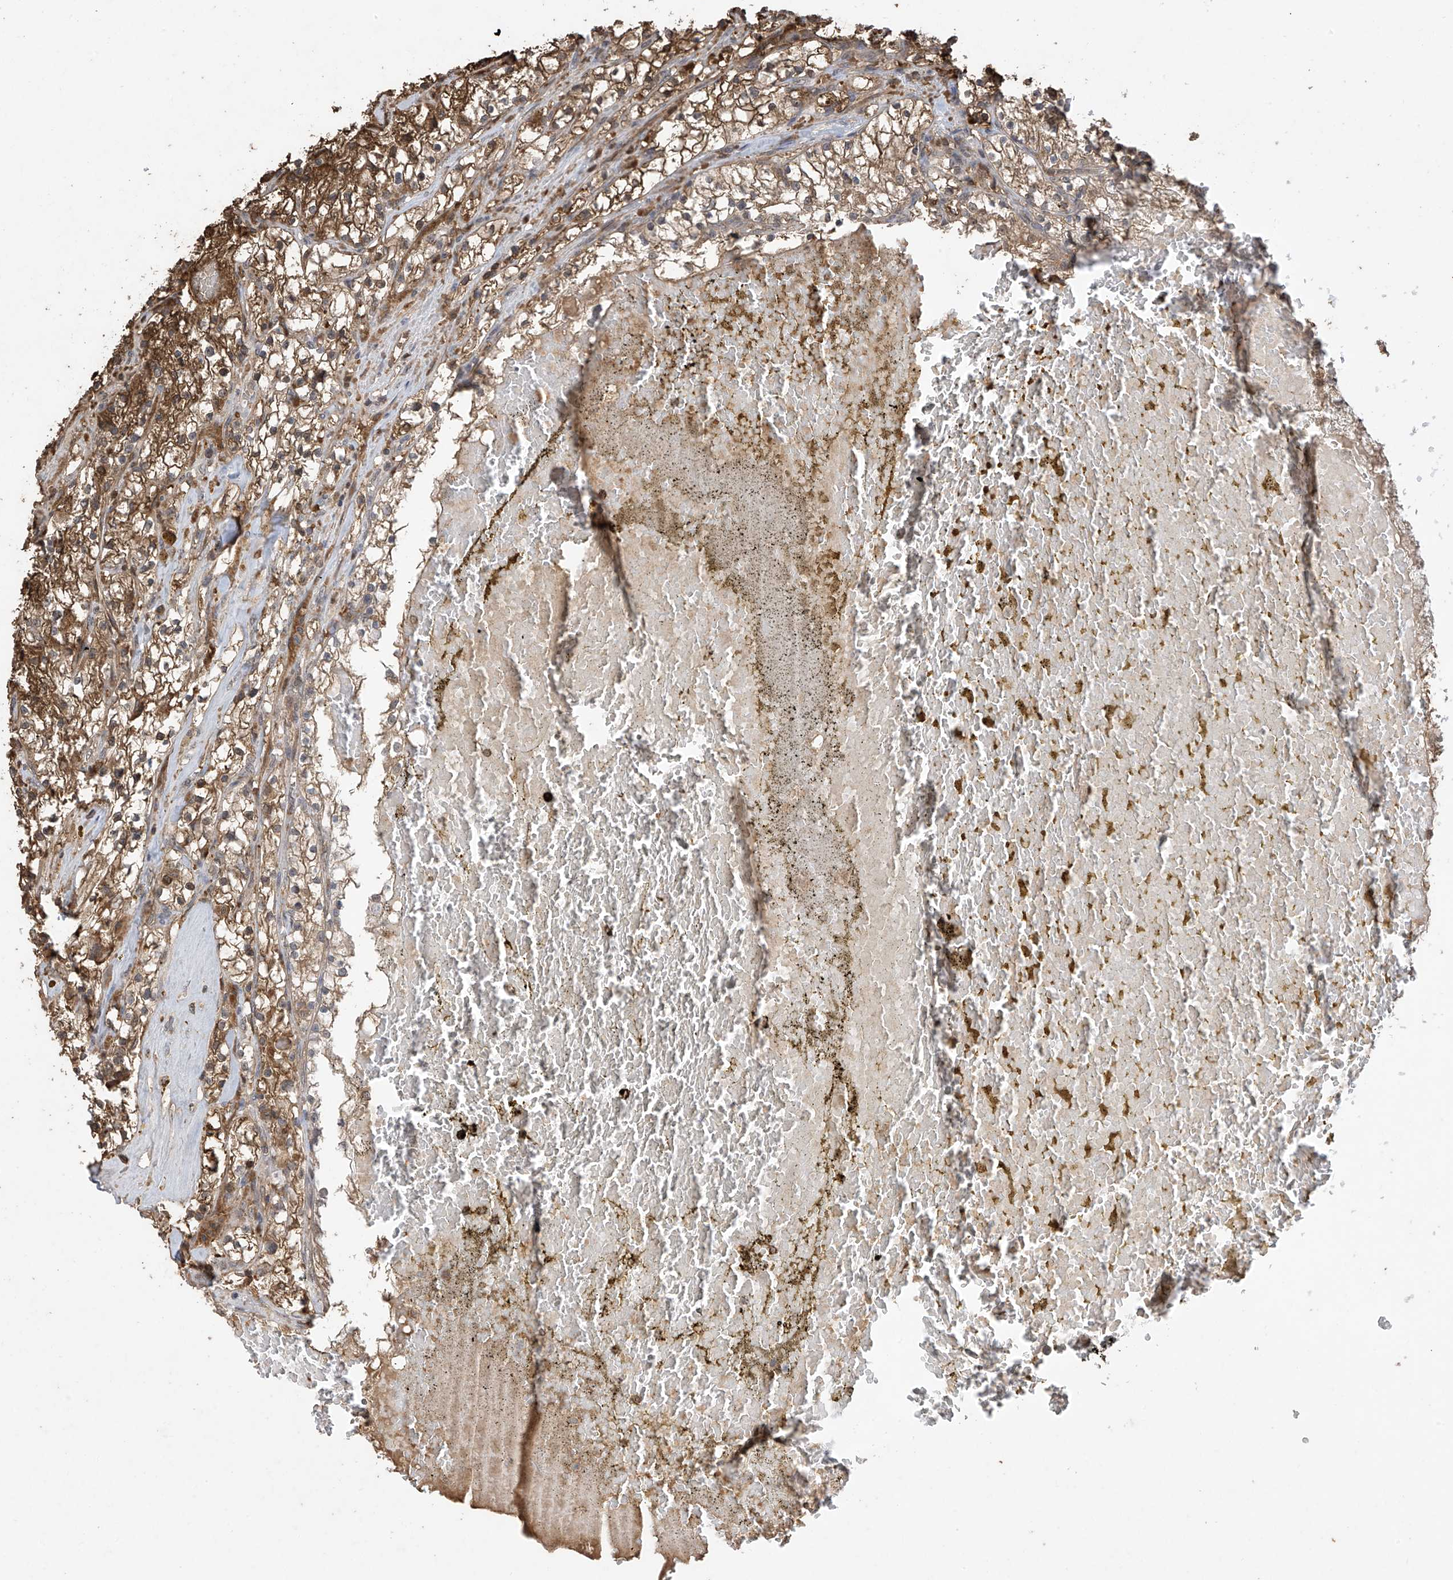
{"staining": {"intensity": "moderate", "quantity": ">75%", "location": "cytoplasmic/membranous"}, "tissue": "renal cancer", "cell_type": "Tumor cells", "image_type": "cancer", "snomed": [{"axis": "morphology", "description": "Normal tissue, NOS"}, {"axis": "morphology", "description": "Adenocarcinoma, NOS"}, {"axis": "topography", "description": "Kidney"}], "caption": "Moderate cytoplasmic/membranous protein expression is present in about >75% of tumor cells in adenocarcinoma (renal). The staining is performed using DAB brown chromogen to label protein expression. The nuclei are counter-stained blue using hematoxylin.", "gene": "PNPT1", "patient": {"sex": "male", "age": 68}}